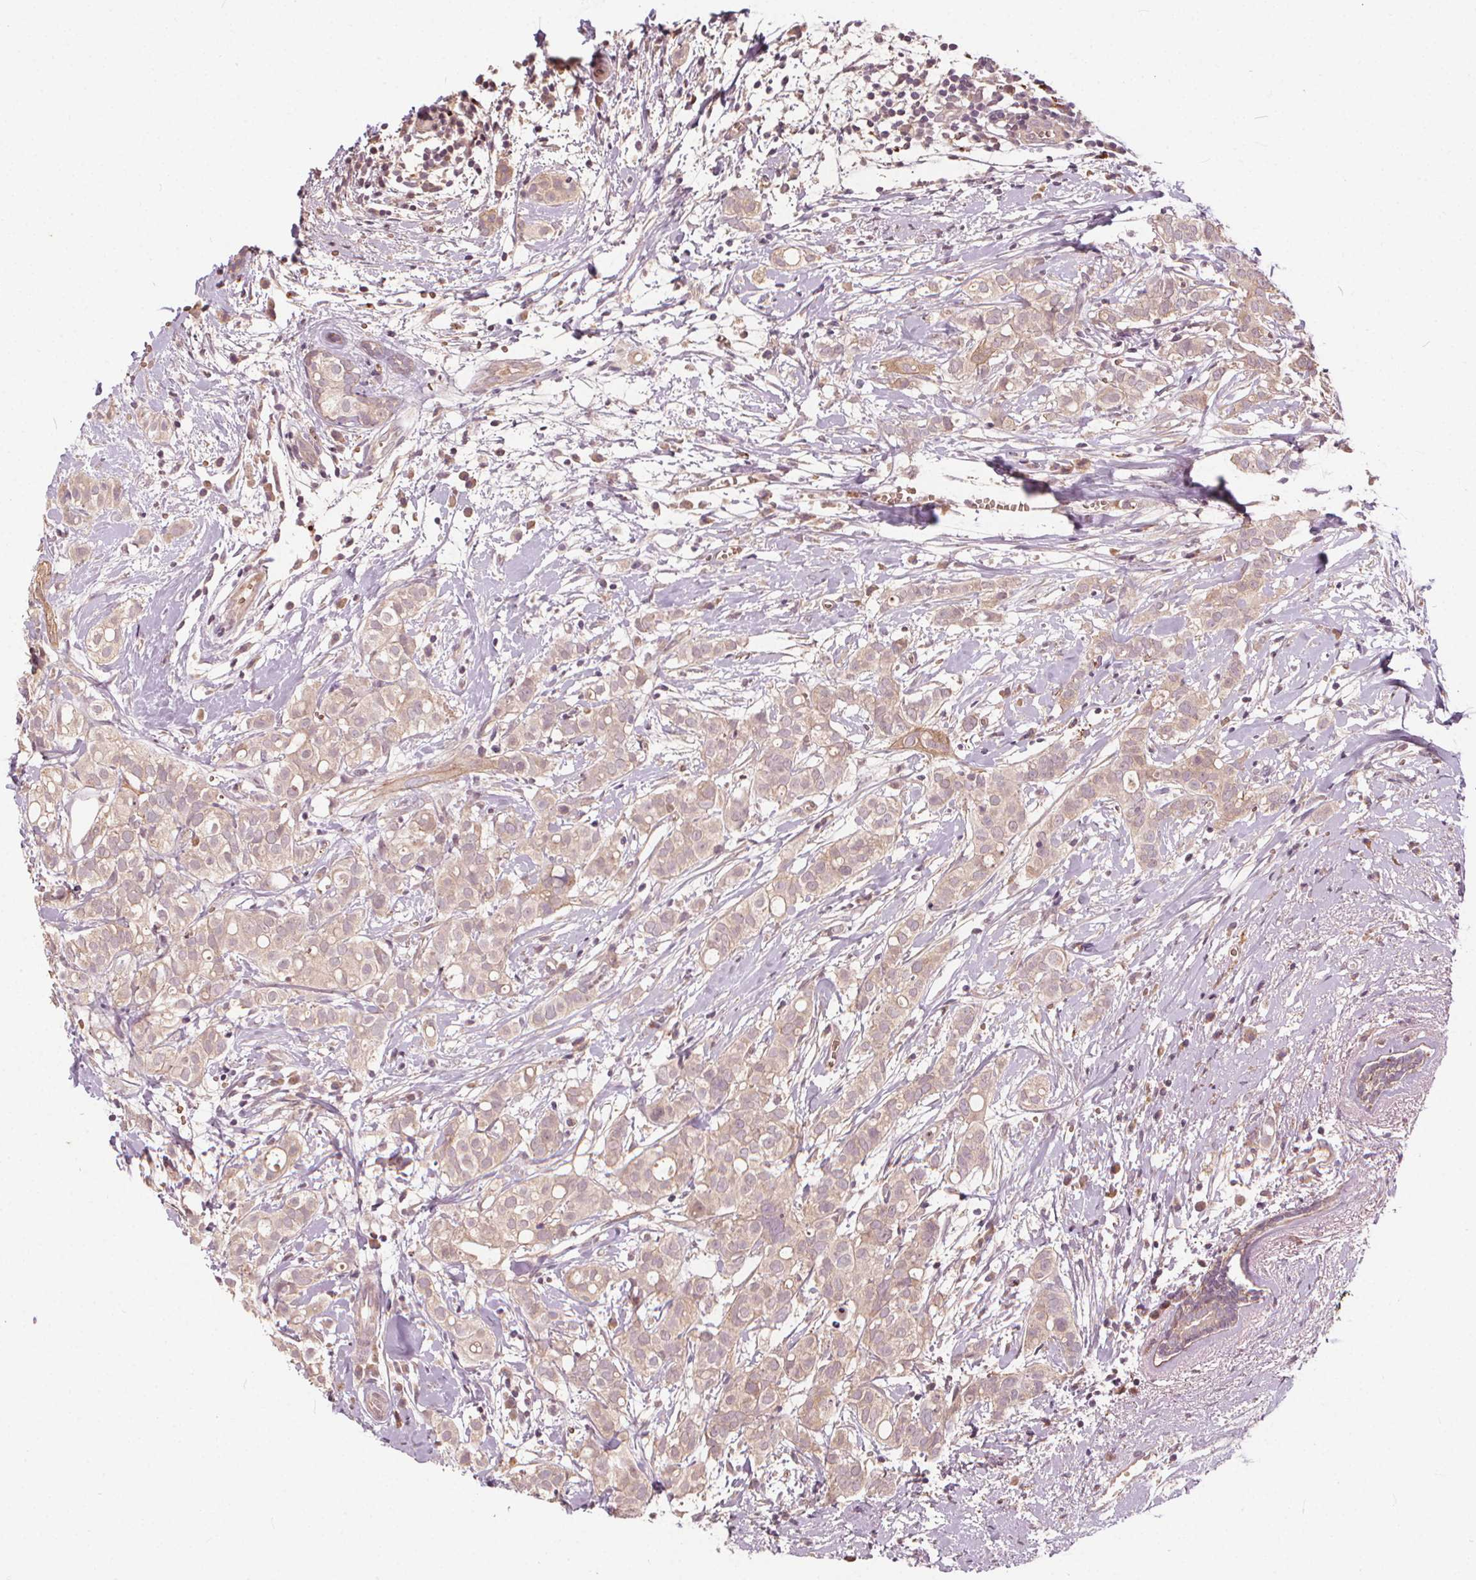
{"staining": {"intensity": "weak", "quantity": ">75%", "location": "cytoplasmic/membranous"}, "tissue": "breast cancer", "cell_type": "Tumor cells", "image_type": "cancer", "snomed": [{"axis": "morphology", "description": "Duct carcinoma"}, {"axis": "topography", "description": "Breast"}], "caption": "Breast invasive ductal carcinoma stained with a brown dye reveals weak cytoplasmic/membranous positive positivity in about >75% of tumor cells.", "gene": "IPO13", "patient": {"sex": "female", "age": 40}}